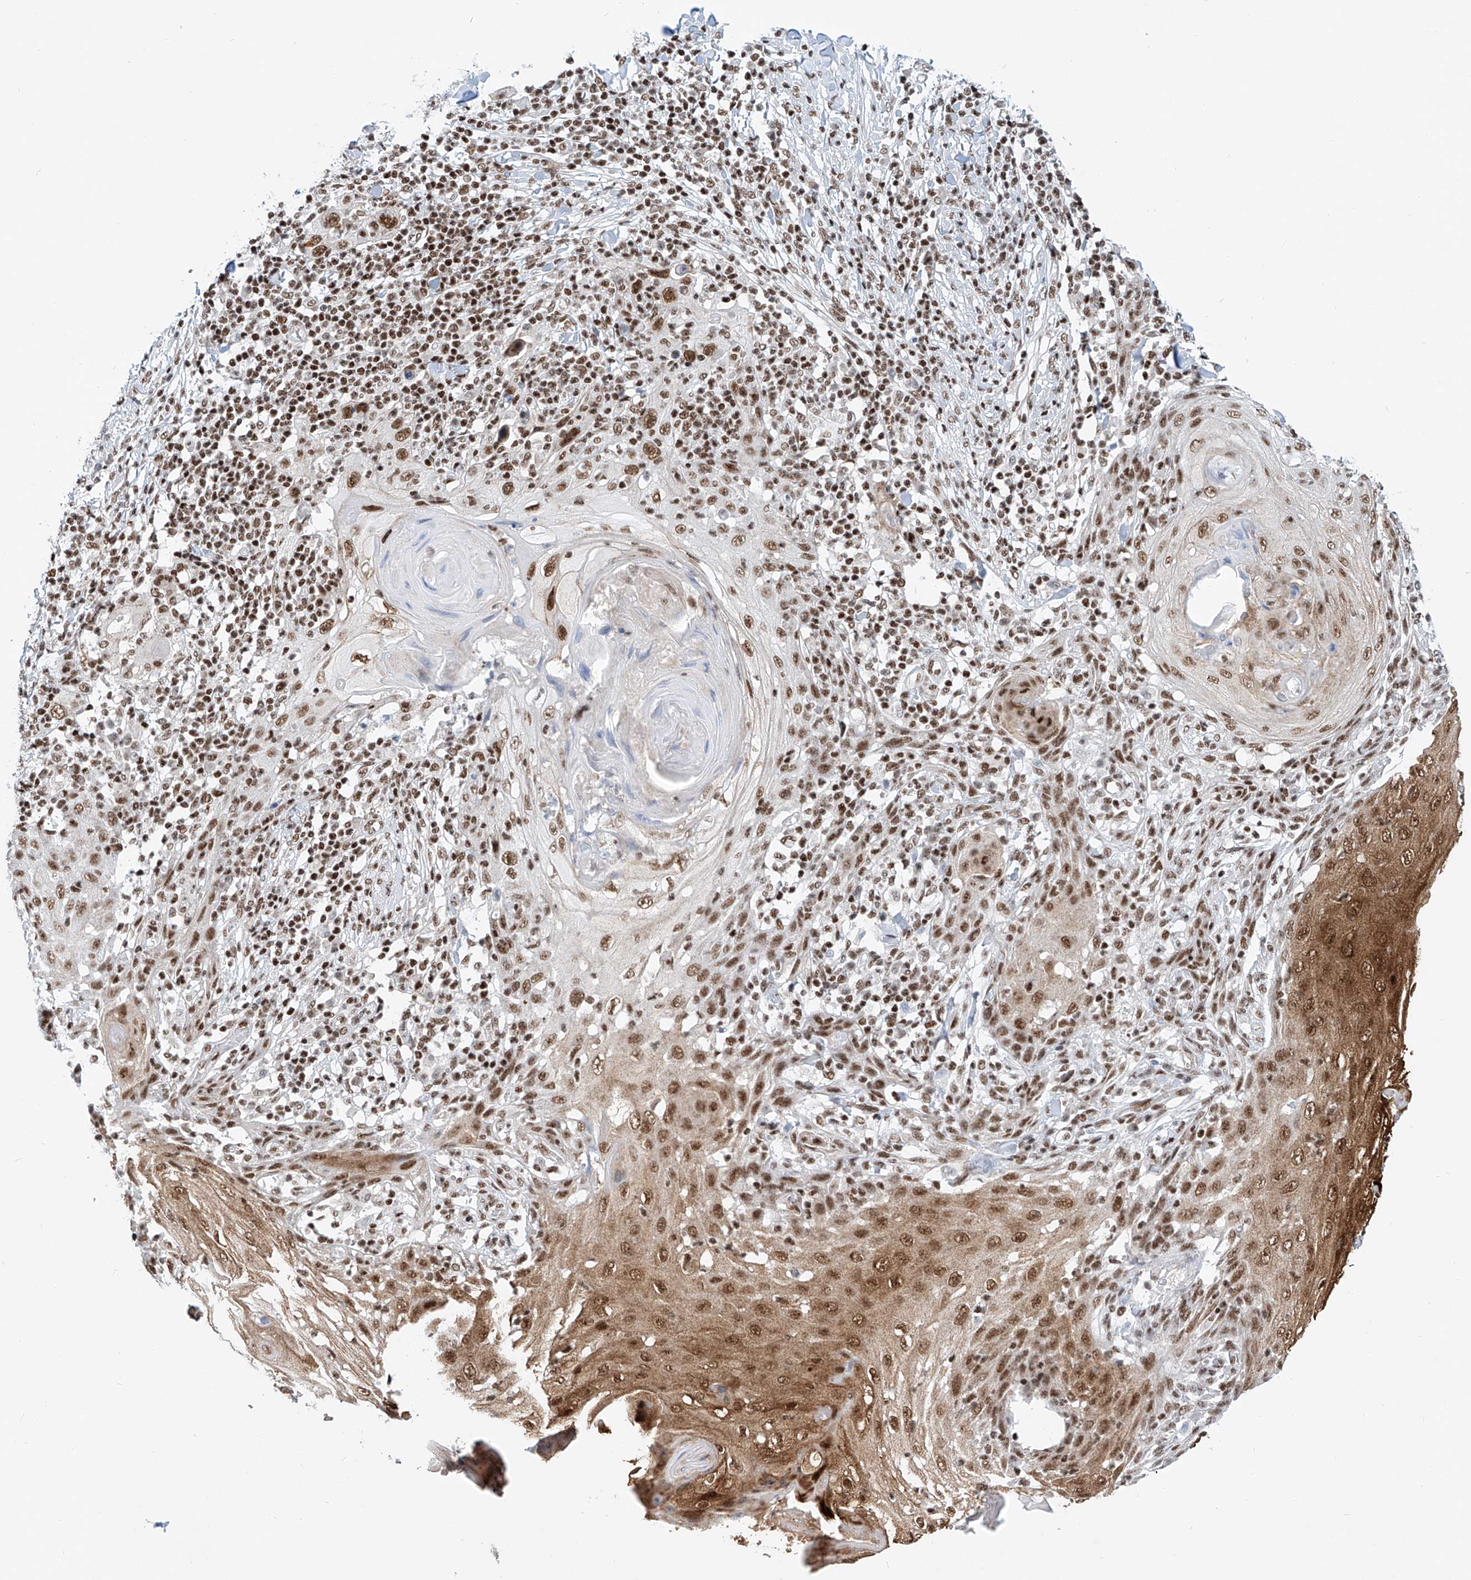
{"staining": {"intensity": "strong", "quantity": ">75%", "location": "nuclear"}, "tissue": "skin cancer", "cell_type": "Tumor cells", "image_type": "cancer", "snomed": [{"axis": "morphology", "description": "Squamous cell carcinoma, NOS"}, {"axis": "topography", "description": "Skin"}], "caption": "Brown immunohistochemical staining in skin cancer exhibits strong nuclear staining in about >75% of tumor cells. The protein is shown in brown color, while the nuclei are stained blue.", "gene": "TAF4", "patient": {"sex": "female", "age": 88}}